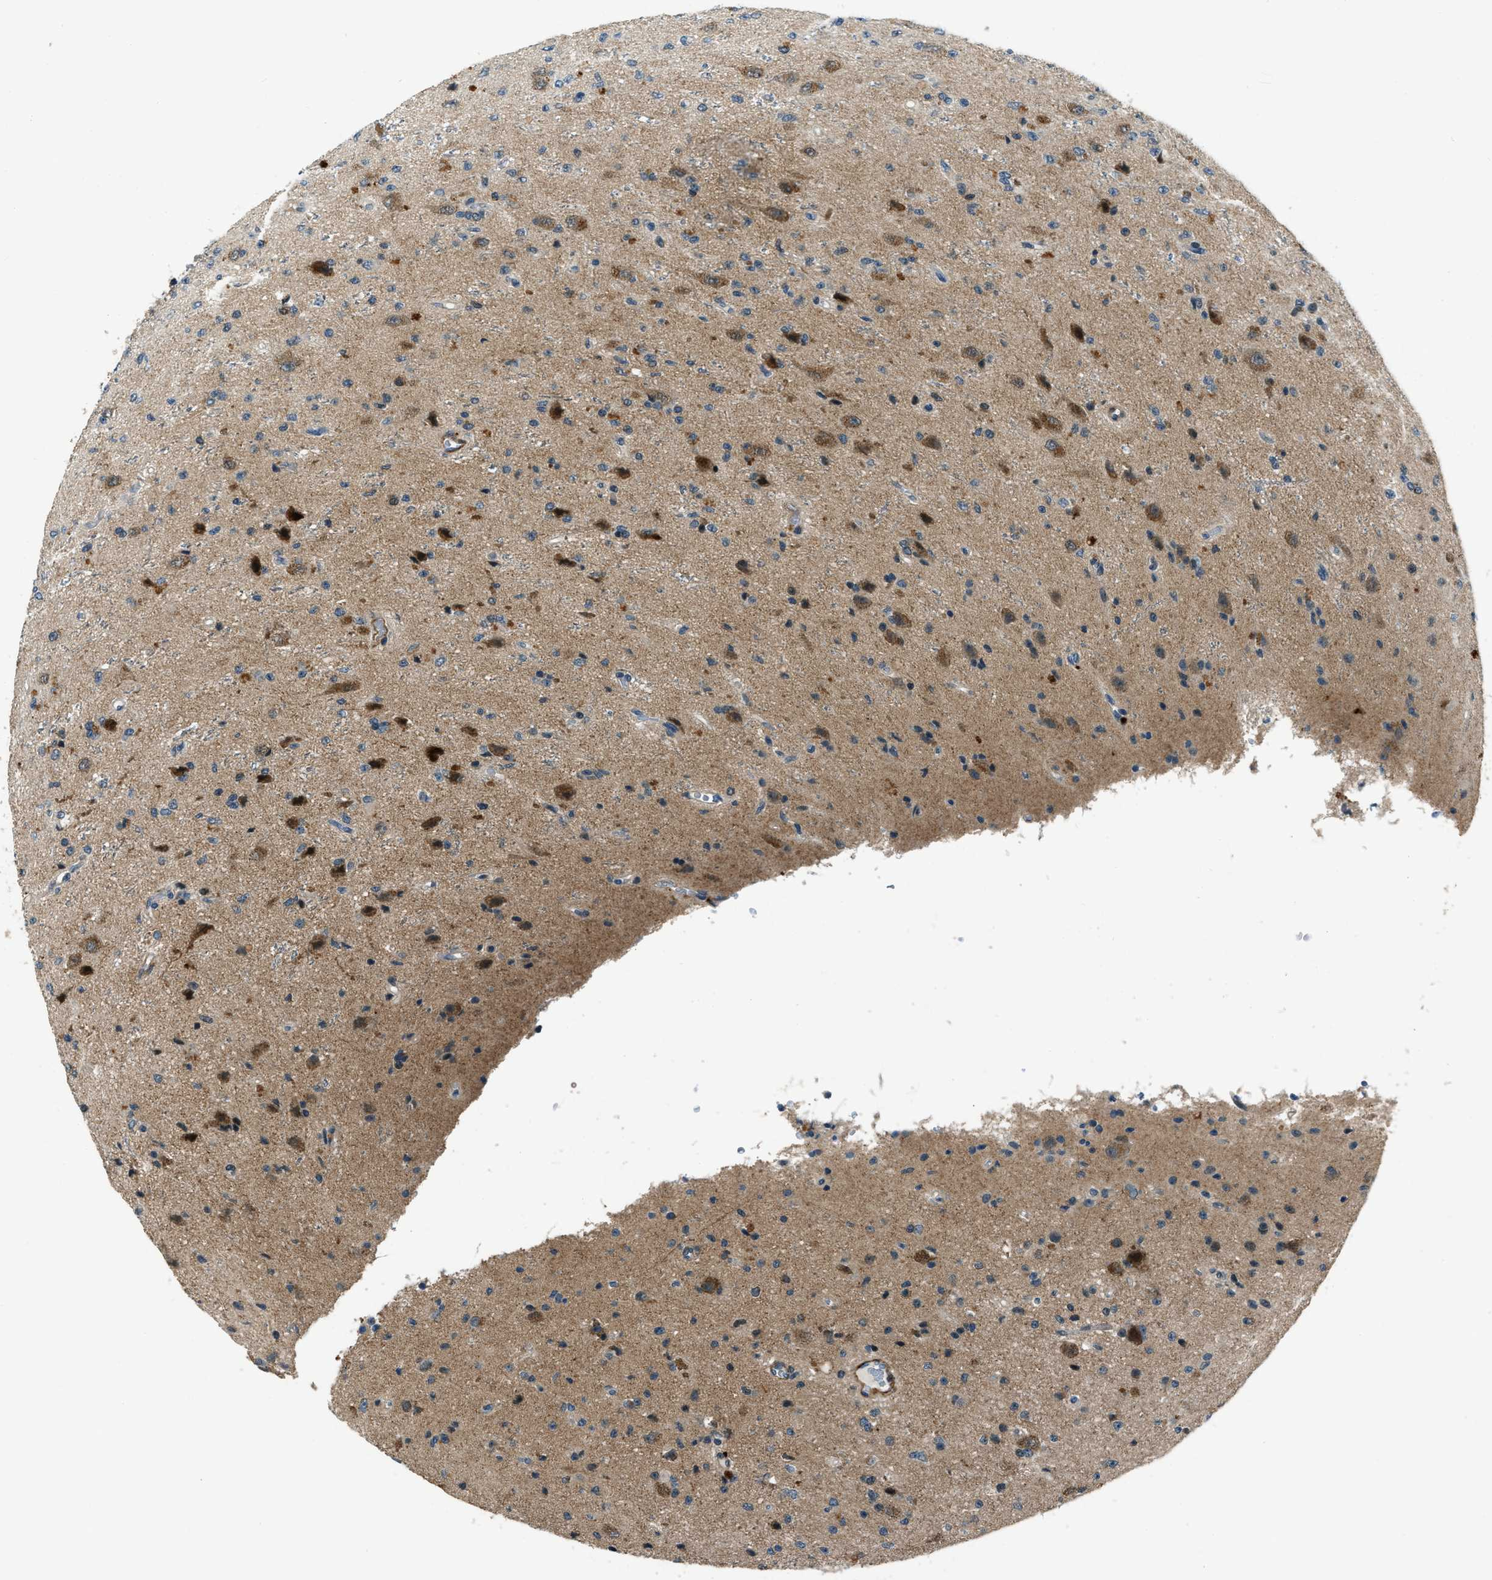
{"staining": {"intensity": "moderate", "quantity": ">75%", "location": "cytoplasmic/membranous"}, "tissue": "glioma", "cell_type": "Tumor cells", "image_type": "cancer", "snomed": [{"axis": "morphology", "description": "Glioma, malignant, High grade"}, {"axis": "topography", "description": "pancreas cauda"}], "caption": "Approximately >75% of tumor cells in human malignant glioma (high-grade) reveal moderate cytoplasmic/membranous protein positivity as visualized by brown immunohistochemical staining.", "gene": "NUDCD3", "patient": {"sex": "male", "age": 60}}